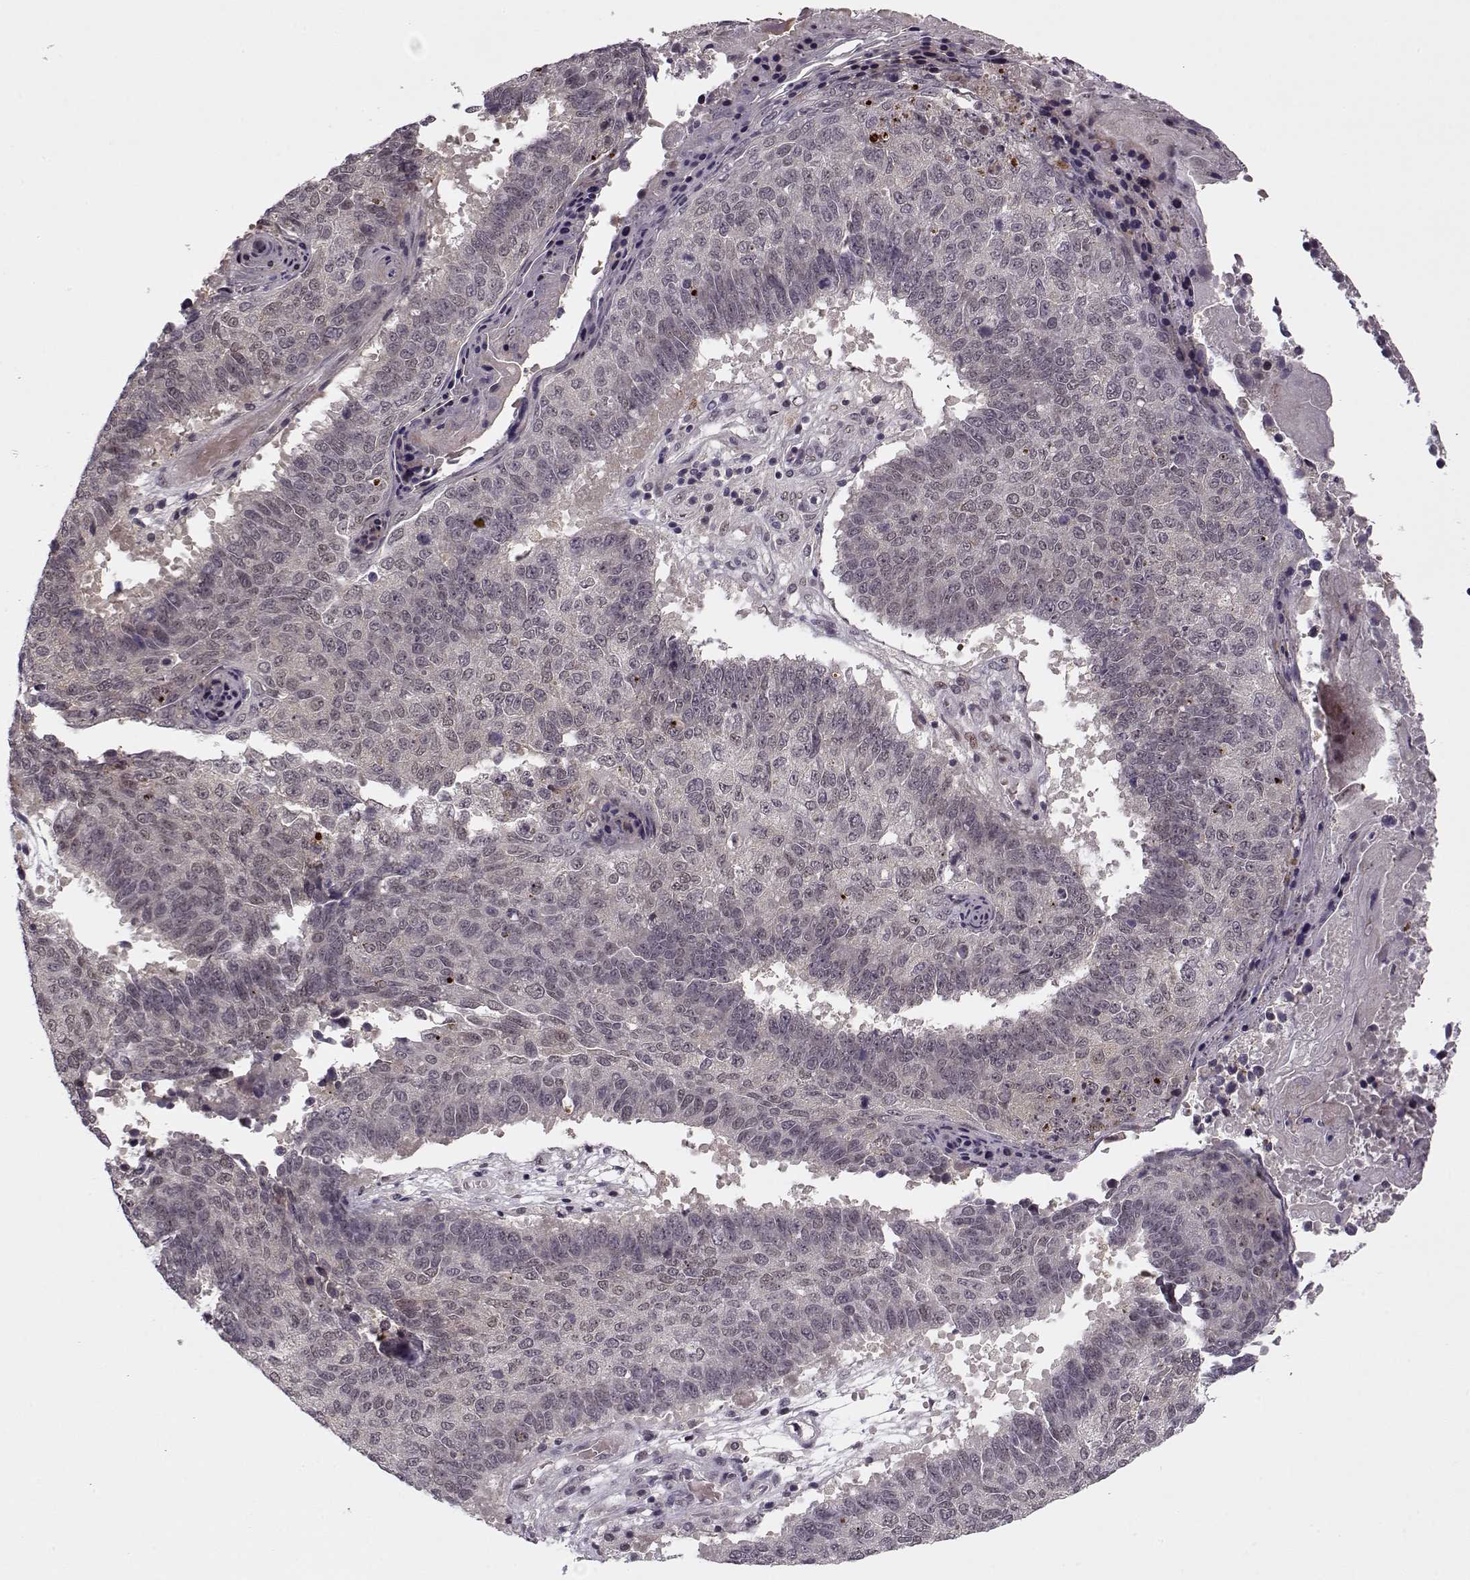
{"staining": {"intensity": "negative", "quantity": "none", "location": "none"}, "tissue": "lung cancer", "cell_type": "Tumor cells", "image_type": "cancer", "snomed": [{"axis": "morphology", "description": "Squamous cell carcinoma, NOS"}, {"axis": "topography", "description": "Lung"}], "caption": "The immunohistochemistry (IHC) photomicrograph has no significant positivity in tumor cells of lung cancer tissue. (Brightfield microscopy of DAB (3,3'-diaminobenzidine) immunohistochemistry (IHC) at high magnification).", "gene": "DENND4B", "patient": {"sex": "male", "age": 73}}